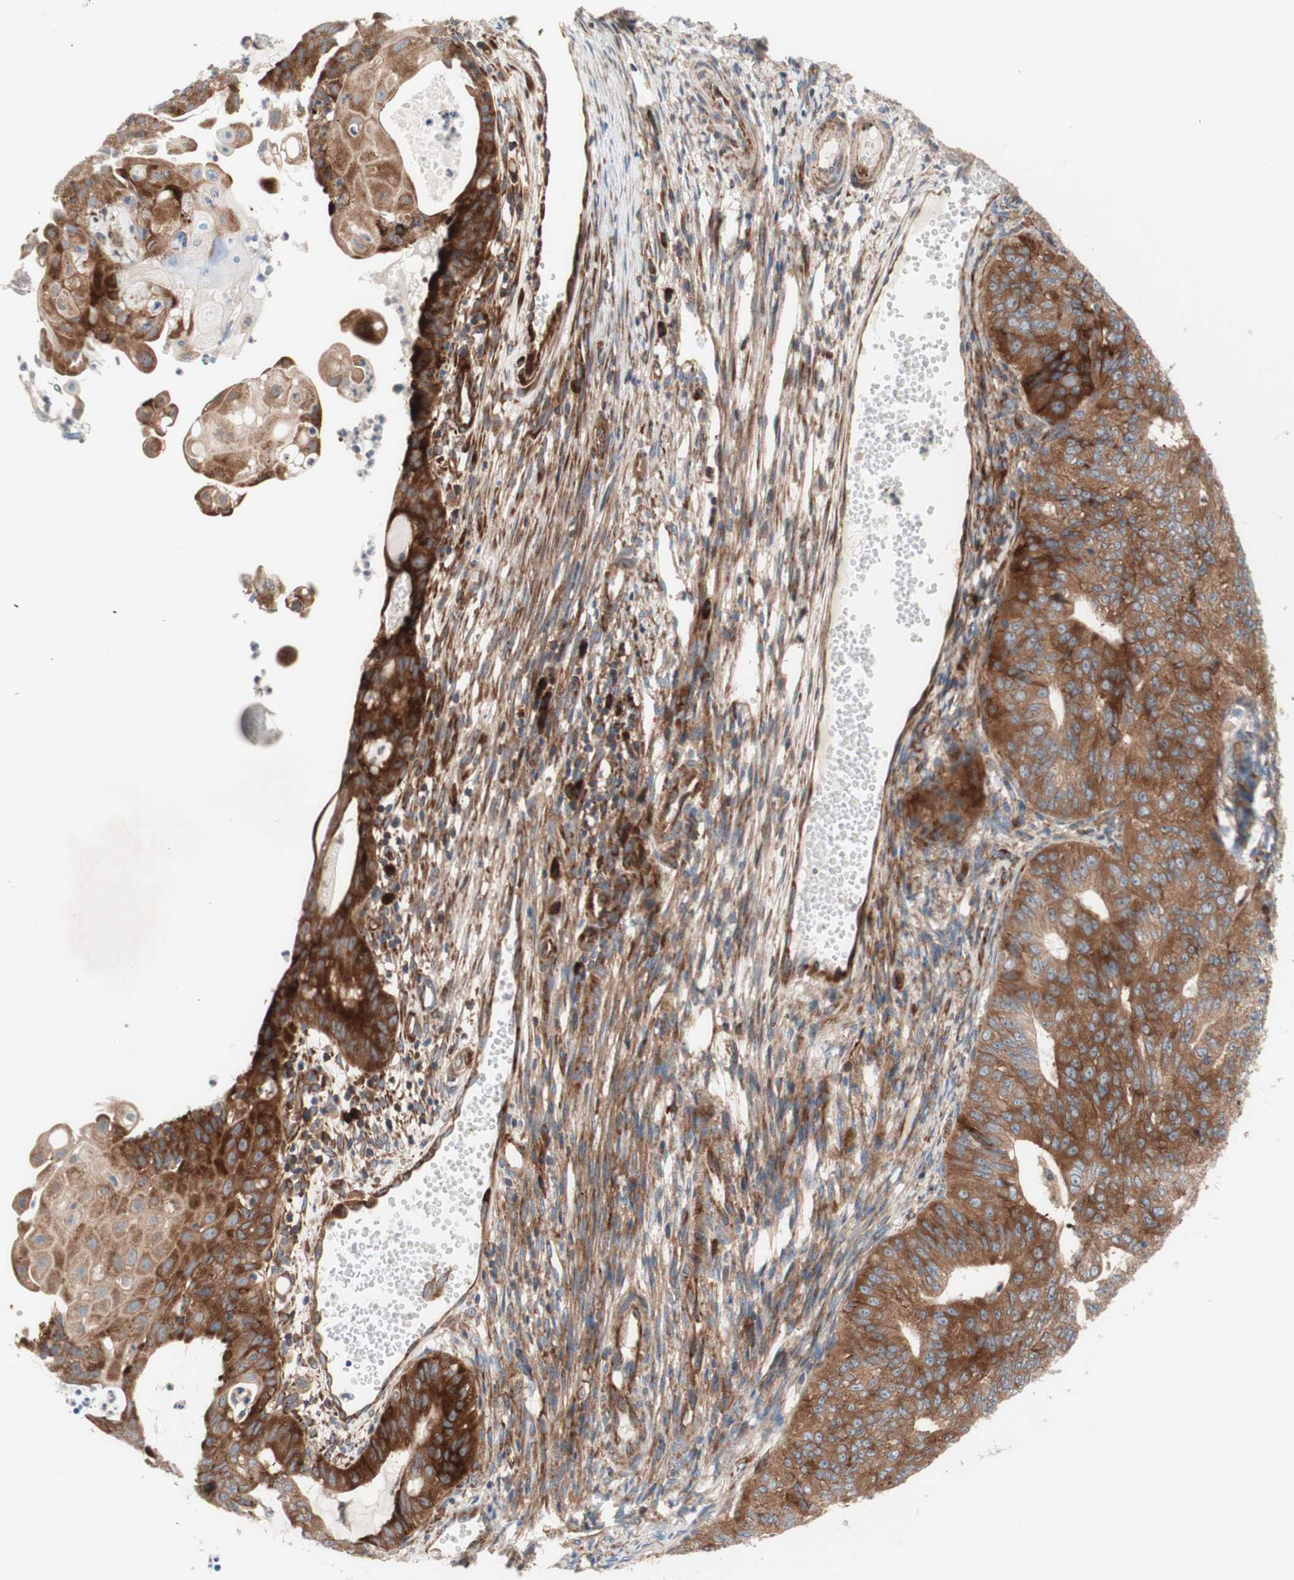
{"staining": {"intensity": "moderate", "quantity": ">75%", "location": "cytoplasmic/membranous"}, "tissue": "endometrial cancer", "cell_type": "Tumor cells", "image_type": "cancer", "snomed": [{"axis": "morphology", "description": "Adenocarcinoma, NOS"}, {"axis": "topography", "description": "Endometrium"}], "caption": "This image displays adenocarcinoma (endometrial) stained with IHC to label a protein in brown. The cytoplasmic/membranous of tumor cells show moderate positivity for the protein. Nuclei are counter-stained blue.", "gene": "CCN4", "patient": {"sex": "female", "age": 32}}